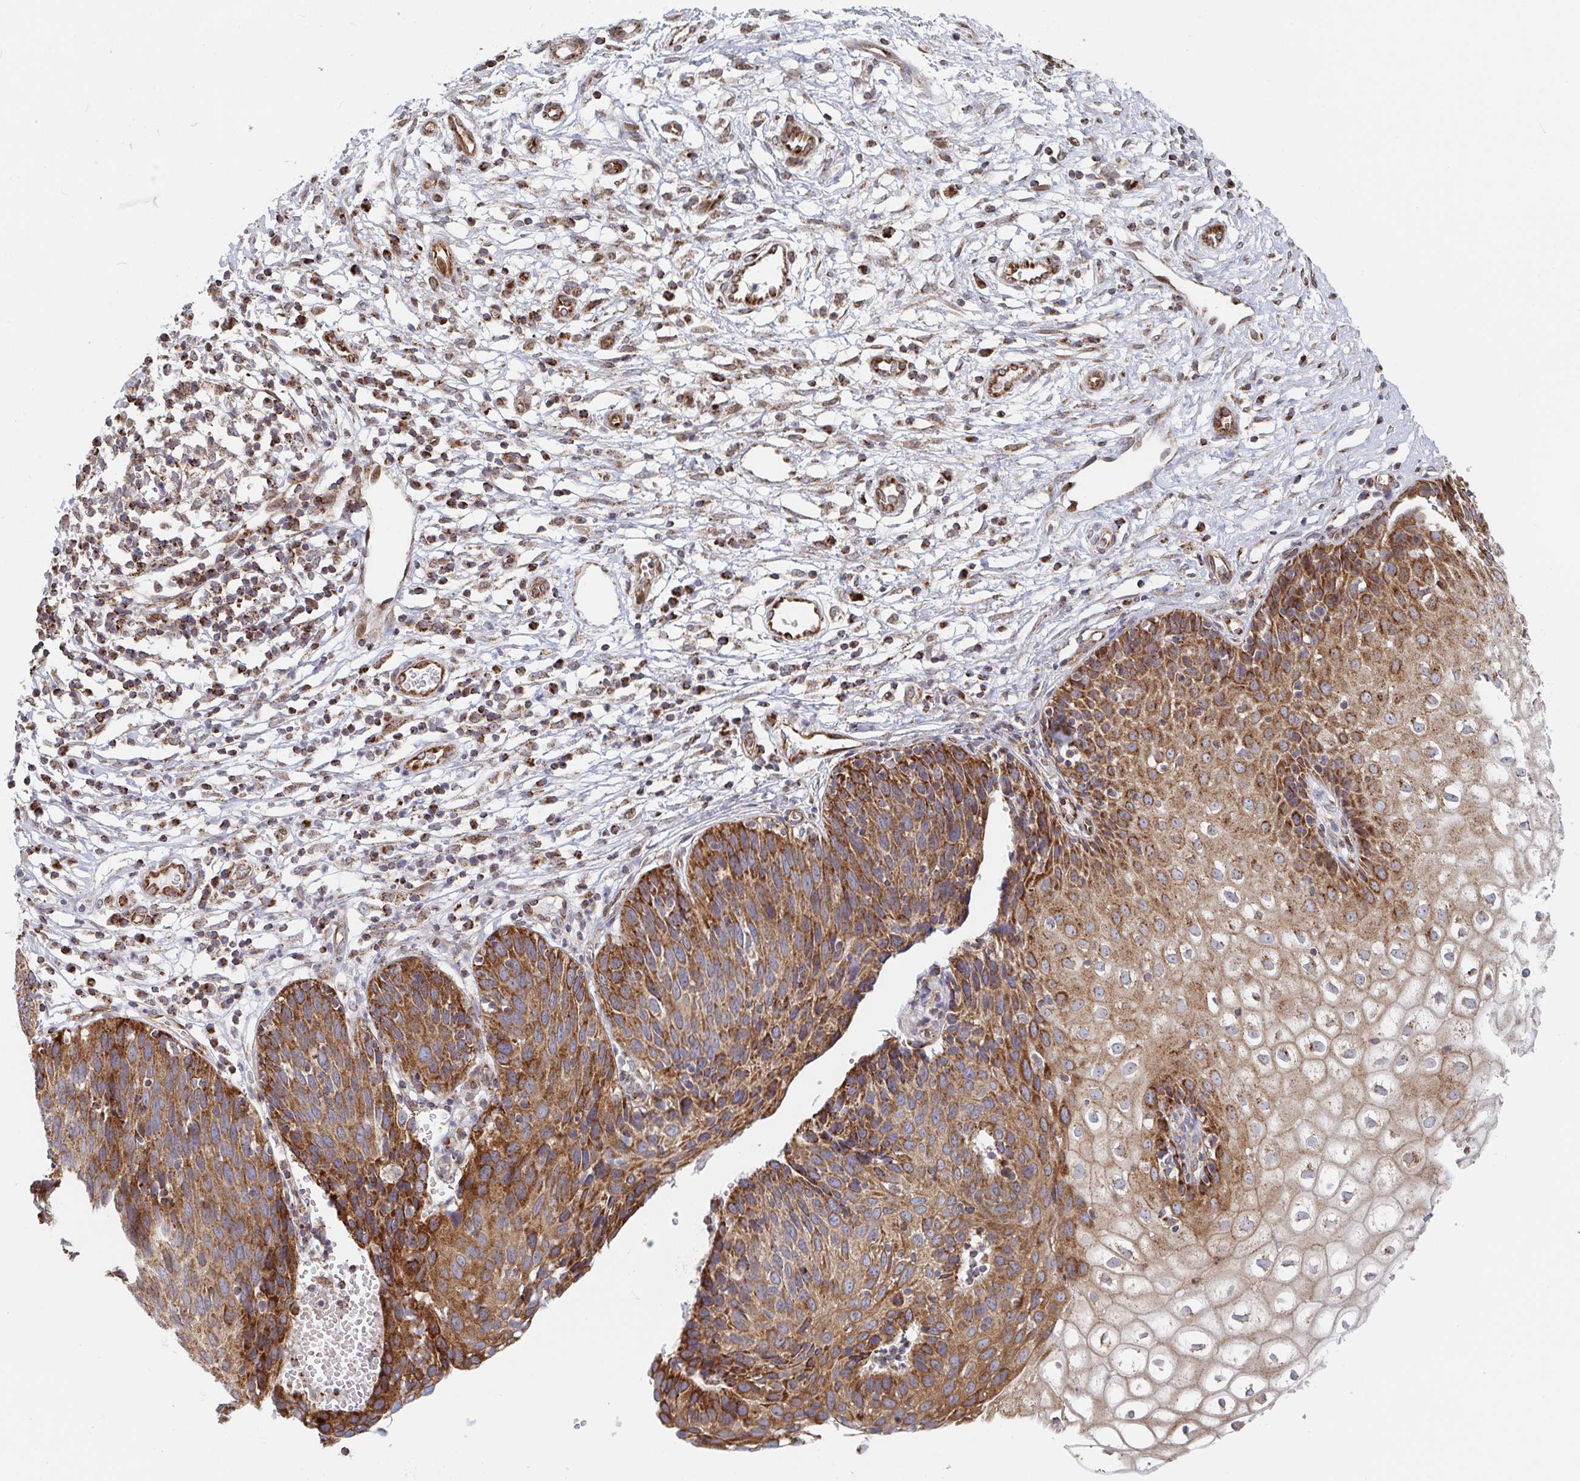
{"staining": {"intensity": "strong", "quantity": ">75%", "location": "cytoplasmic/membranous"}, "tissue": "cervix", "cell_type": "Glandular cells", "image_type": "normal", "snomed": [{"axis": "morphology", "description": "Normal tissue, NOS"}, {"axis": "topography", "description": "Cervix"}], "caption": "A high amount of strong cytoplasmic/membranous staining is seen in about >75% of glandular cells in unremarkable cervix.", "gene": "STARD8", "patient": {"sex": "female", "age": 36}}